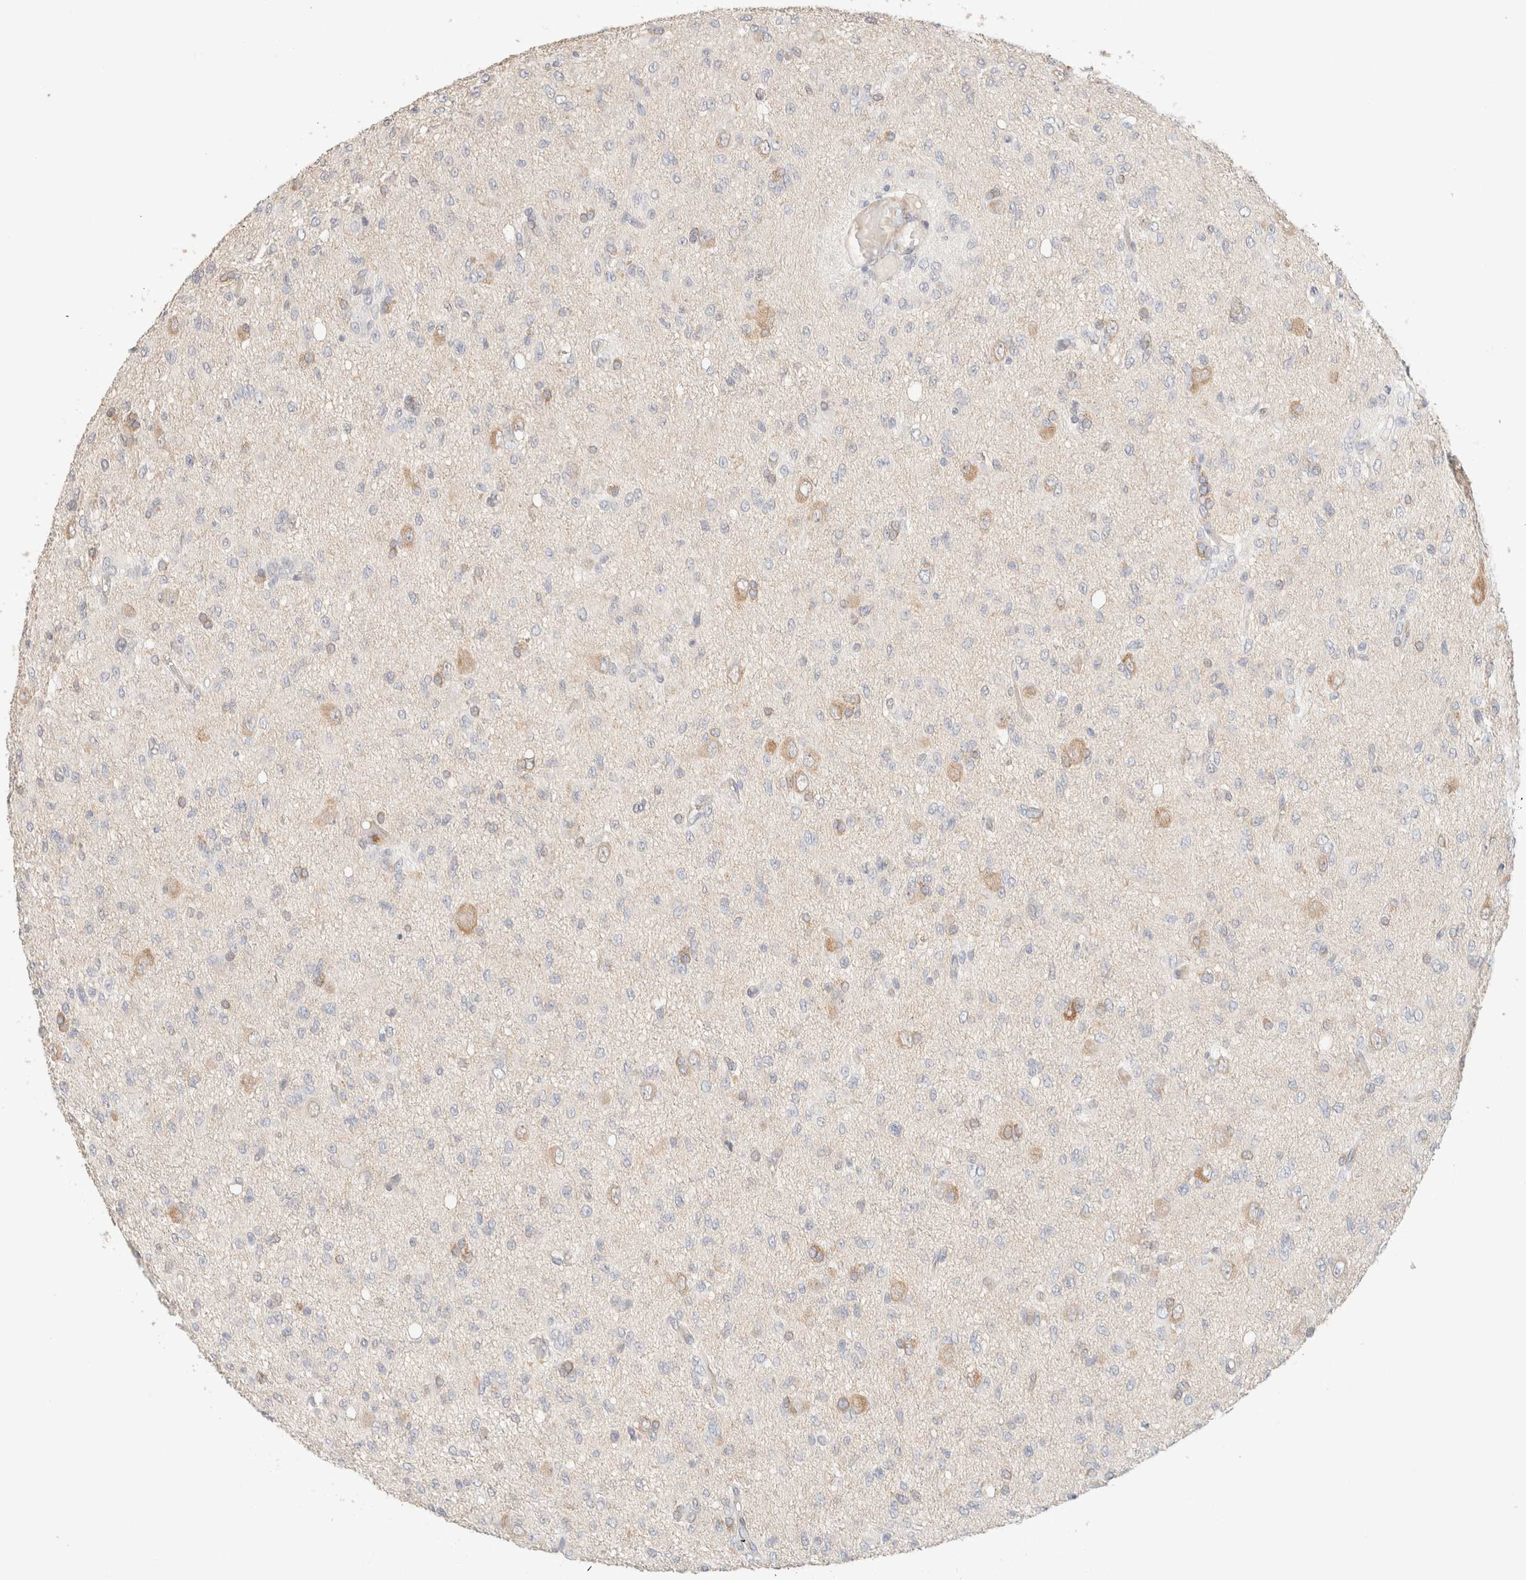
{"staining": {"intensity": "moderate", "quantity": "<25%", "location": "cytoplasmic/membranous"}, "tissue": "glioma", "cell_type": "Tumor cells", "image_type": "cancer", "snomed": [{"axis": "morphology", "description": "Glioma, malignant, High grade"}, {"axis": "topography", "description": "Brain"}], "caption": "High-magnification brightfield microscopy of malignant glioma (high-grade) stained with DAB (brown) and counterstained with hematoxylin (blue). tumor cells exhibit moderate cytoplasmic/membranous staining is seen in about<25% of cells. (DAB IHC with brightfield microscopy, high magnification).", "gene": "CSNK1E", "patient": {"sex": "female", "age": 59}}